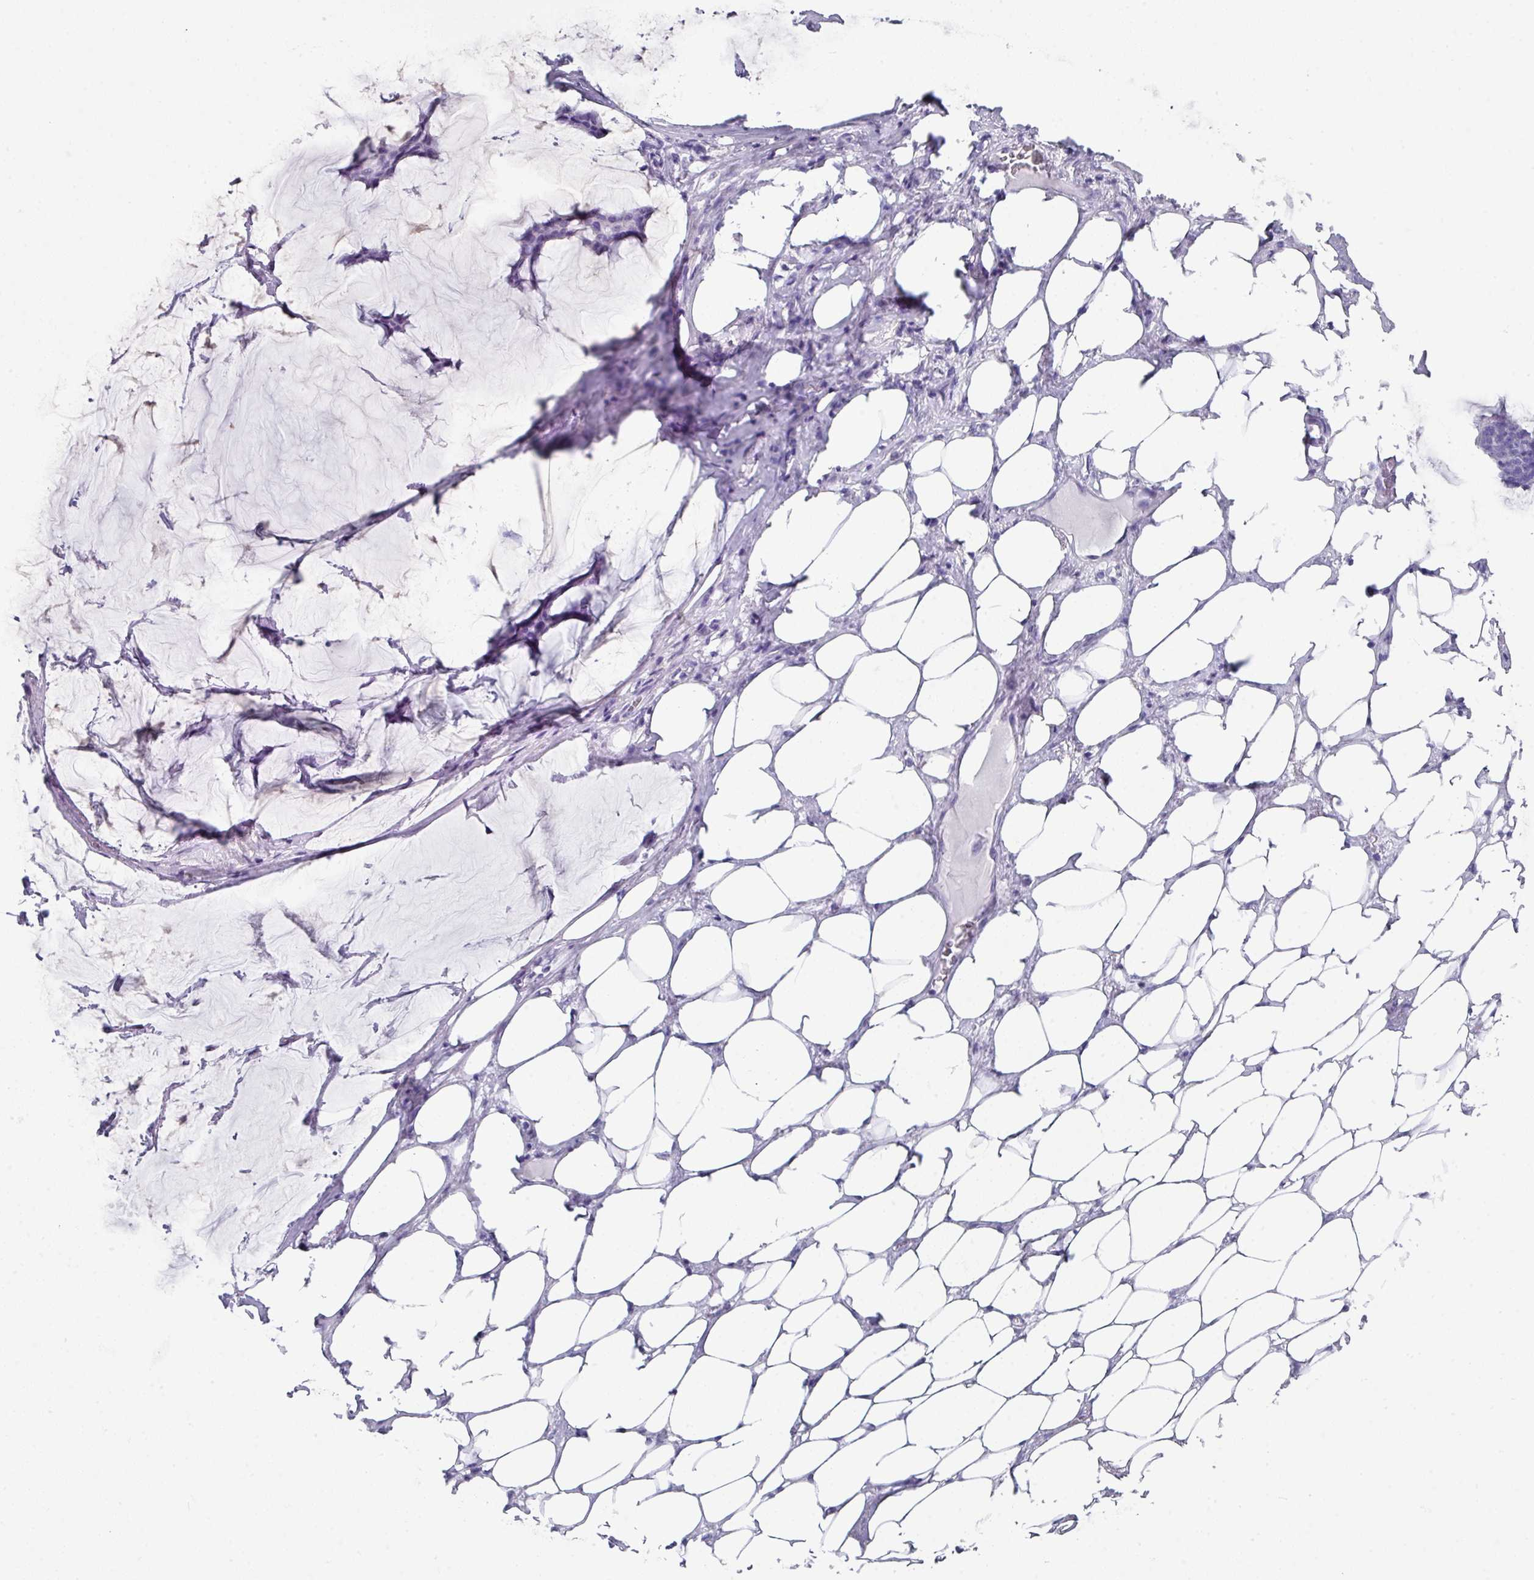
{"staining": {"intensity": "negative", "quantity": "none", "location": "none"}, "tissue": "breast cancer", "cell_type": "Tumor cells", "image_type": "cancer", "snomed": [{"axis": "morphology", "description": "Duct carcinoma"}, {"axis": "topography", "description": "Breast"}], "caption": "Tumor cells are negative for protein expression in human breast infiltrating ductal carcinoma.", "gene": "PEX10", "patient": {"sex": "female", "age": 93}}